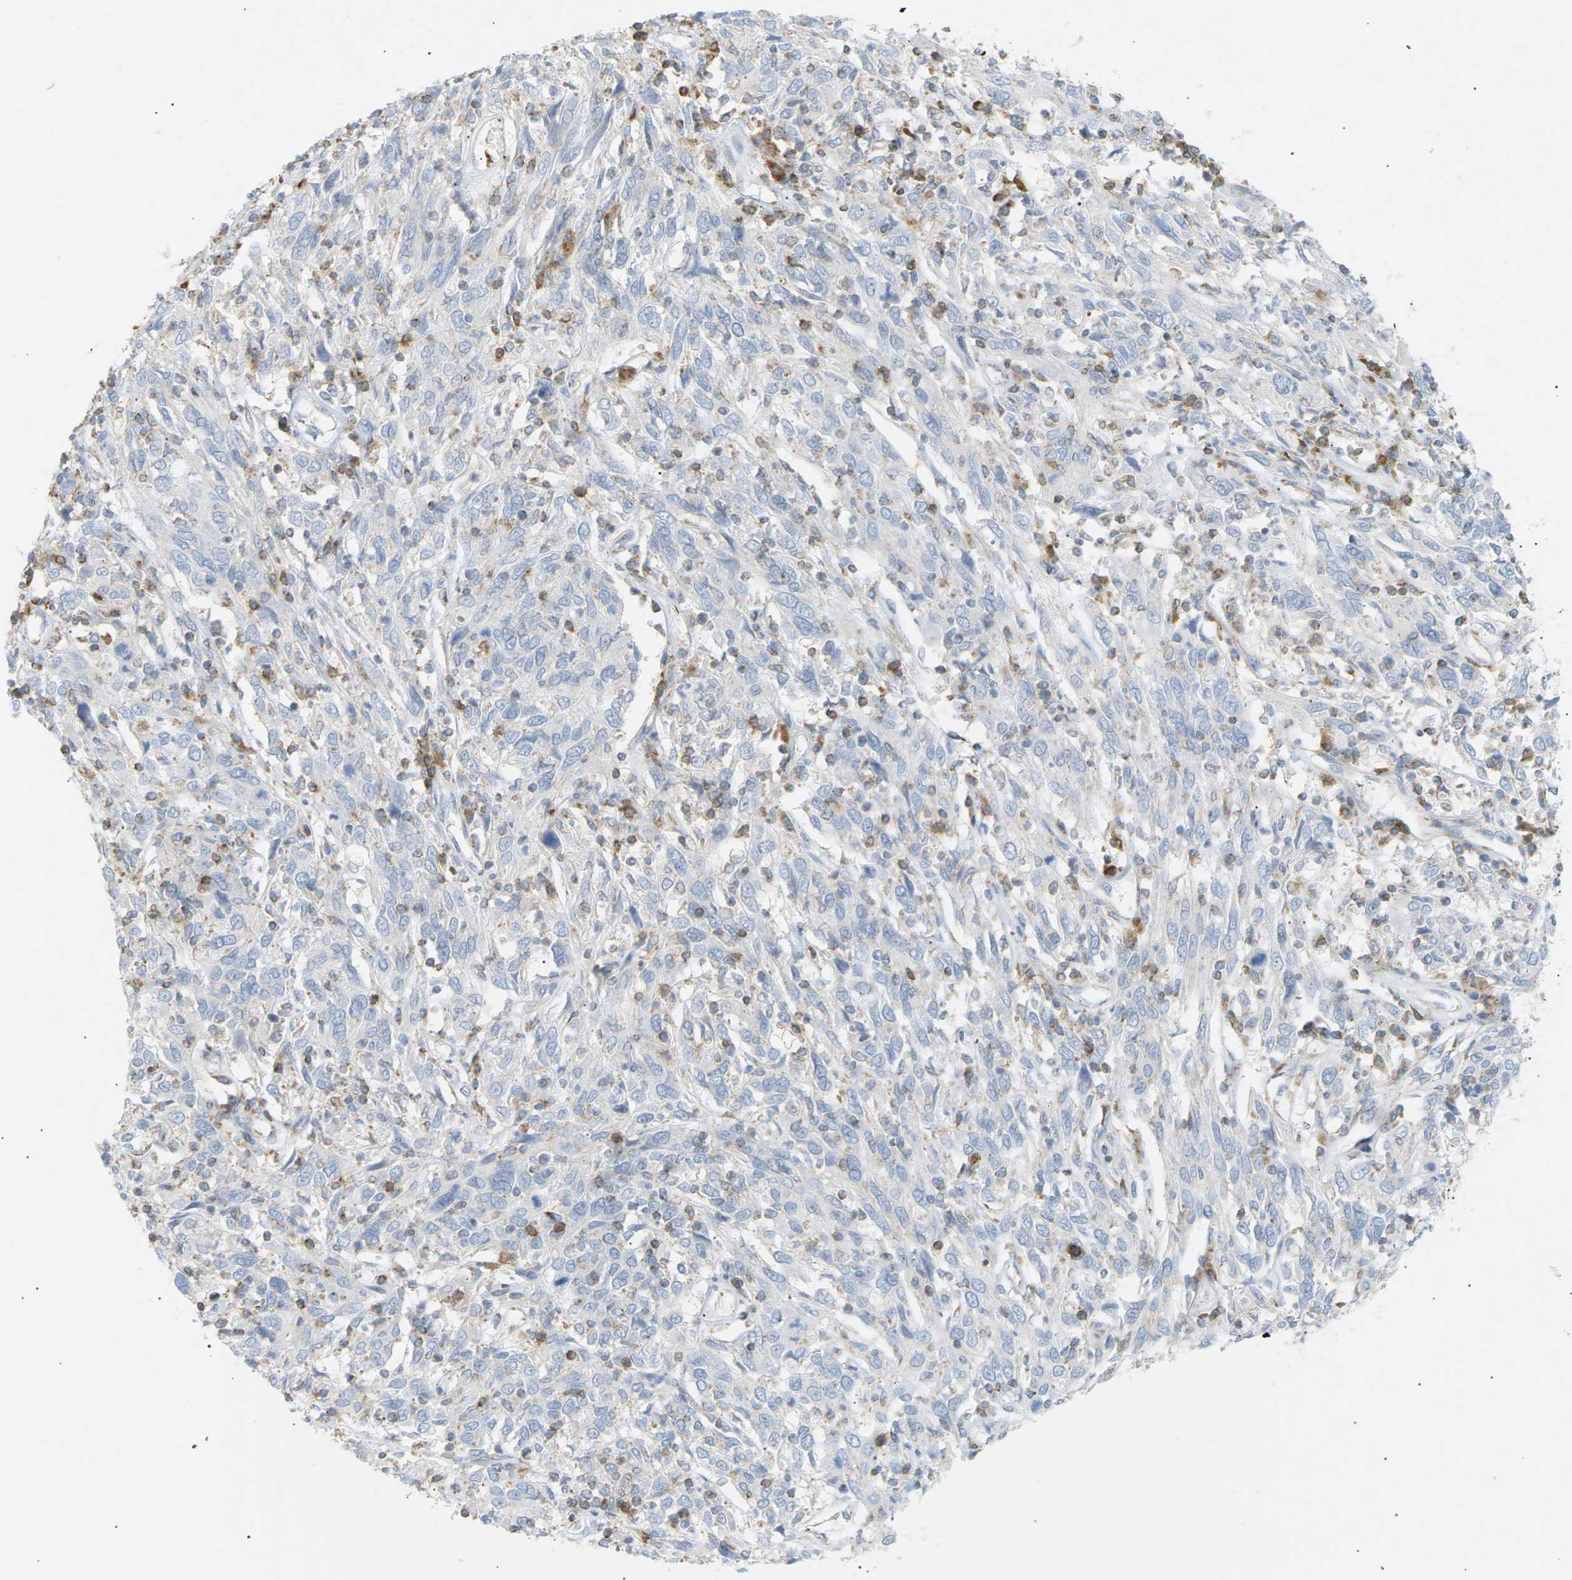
{"staining": {"intensity": "negative", "quantity": "none", "location": "none"}, "tissue": "cervical cancer", "cell_type": "Tumor cells", "image_type": "cancer", "snomed": [{"axis": "morphology", "description": "Squamous cell carcinoma, NOS"}, {"axis": "topography", "description": "Cervix"}], "caption": "Cervical cancer (squamous cell carcinoma) was stained to show a protein in brown. There is no significant staining in tumor cells. (IHC, brightfield microscopy, high magnification).", "gene": "LIME1", "patient": {"sex": "female", "age": 46}}